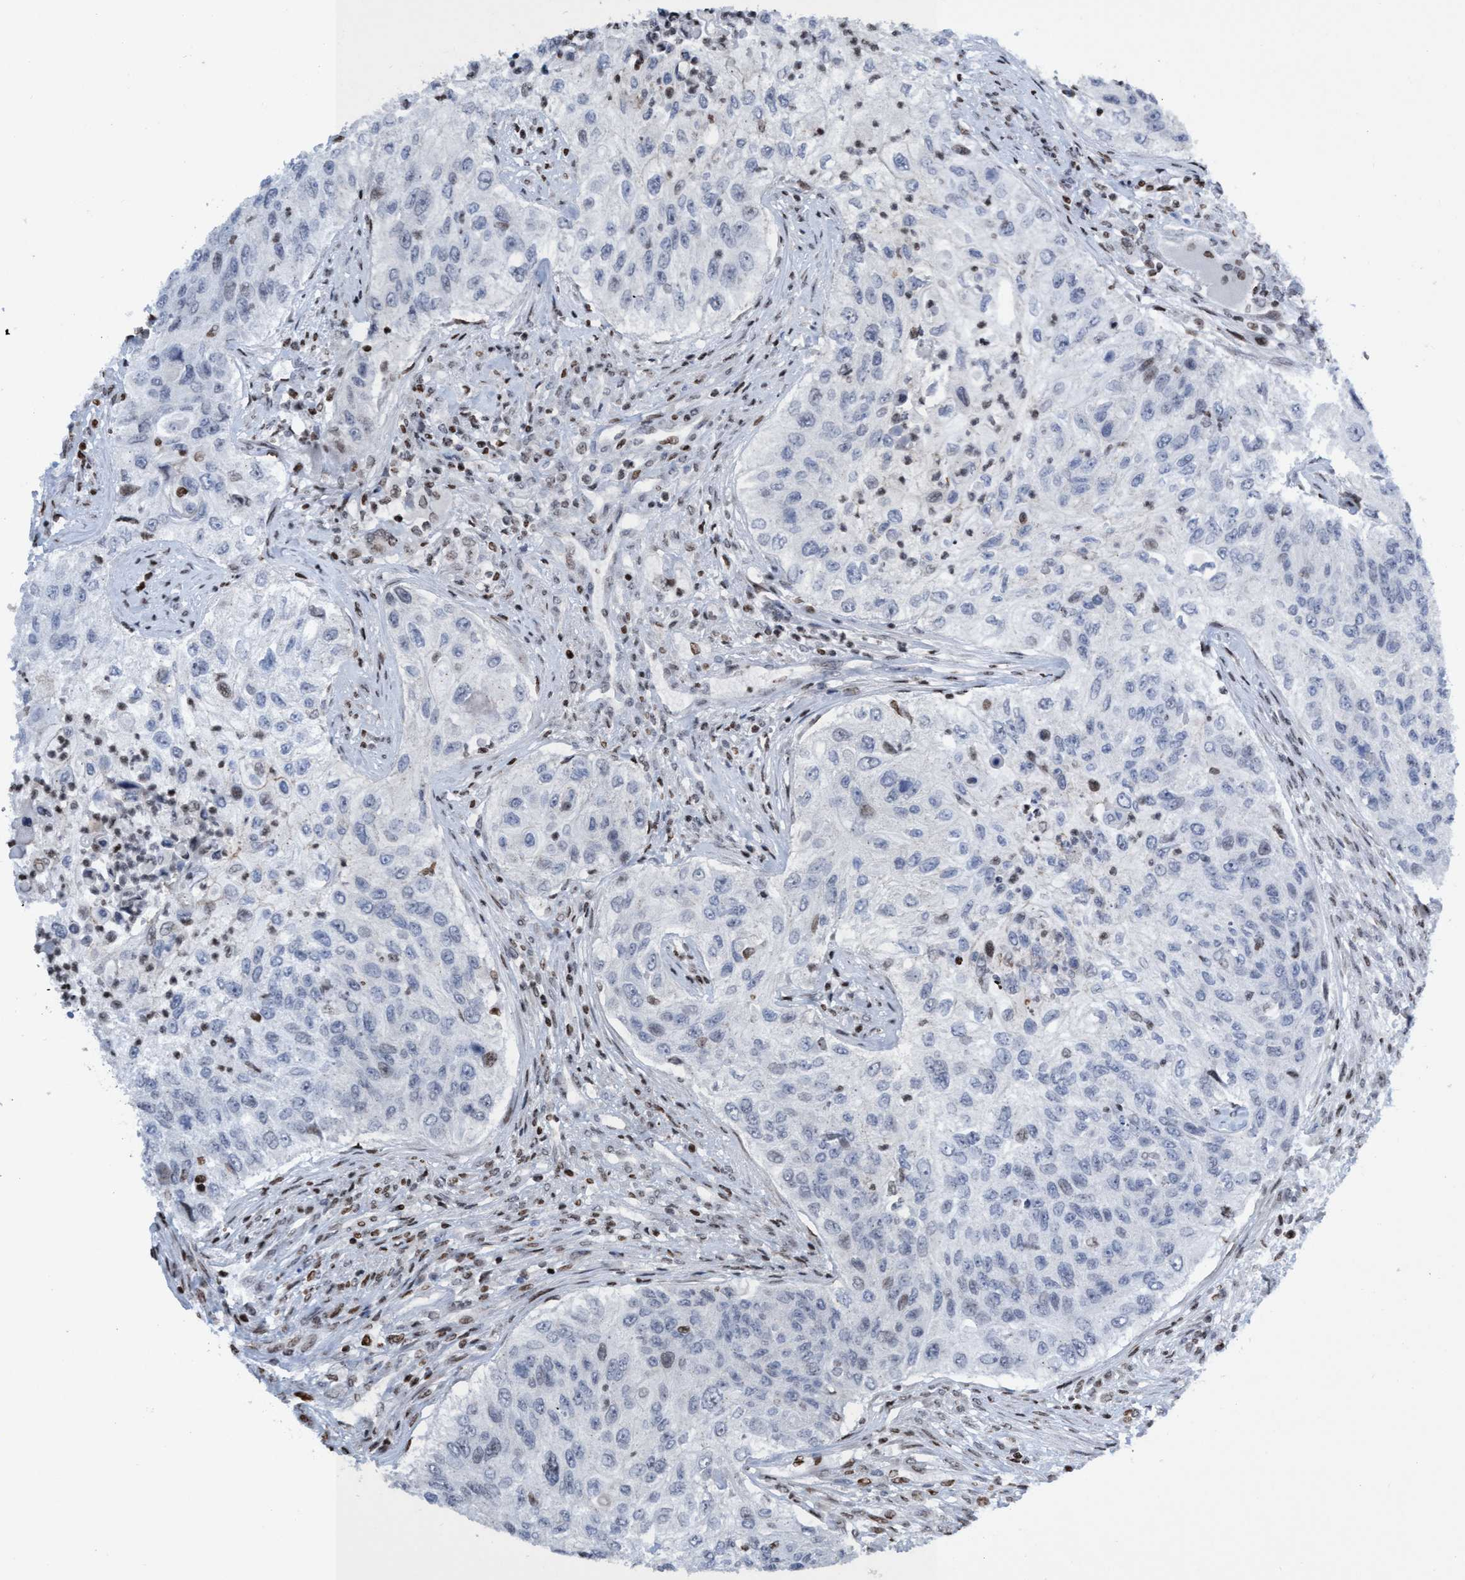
{"staining": {"intensity": "negative", "quantity": "none", "location": "none"}, "tissue": "urothelial cancer", "cell_type": "Tumor cells", "image_type": "cancer", "snomed": [{"axis": "morphology", "description": "Urothelial carcinoma, High grade"}, {"axis": "topography", "description": "Urinary bladder"}], "caption": "Urothelial cancer stained for a protein using IHC exhibits no expression tumor cells.", "gene": "CBX2", "patient": {"sex": "female", "age": 60}}